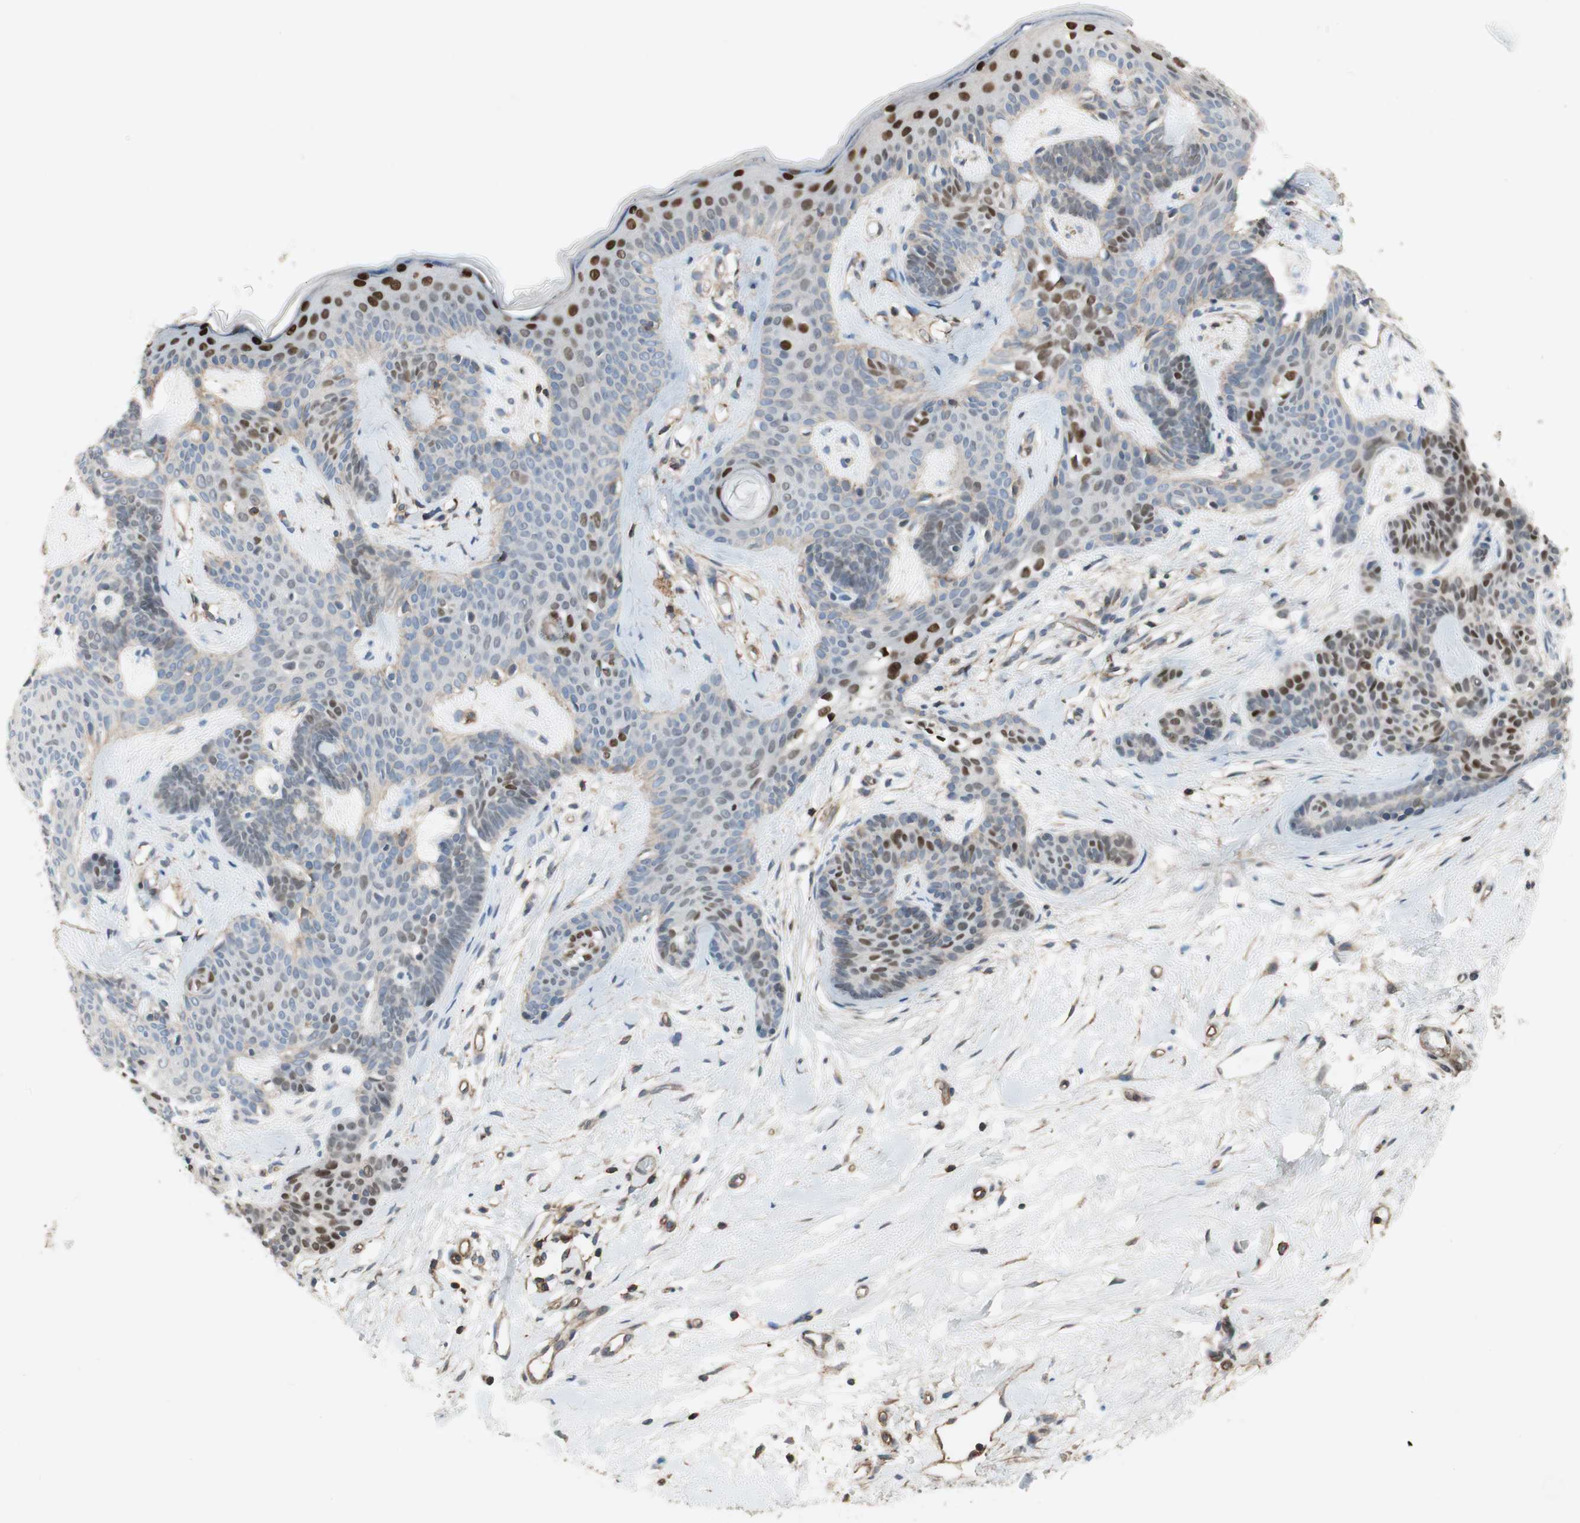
{"staining": {"intensity": "strong", "quantity": "<25%", "location": "nuclear"}, "tissue": "skin cancer", "cell_type": "Tumor cells", "image_type": "cancer", "snomed": [{"axis": "morphology", "description": "Developmental malformation"}, {"axis": "morphology", "description": "Basal cell carcinoma"}, {"axis": "topography", "description": "Skin"}], "caption": "This micrograph exhibits immunohistochemistry staining of human skin cancer, with medium strong nuclear staining in approximately <25% of tumor cells.", "gene": "GRHL1", "patient": {"sex": "female", "age": 62}}